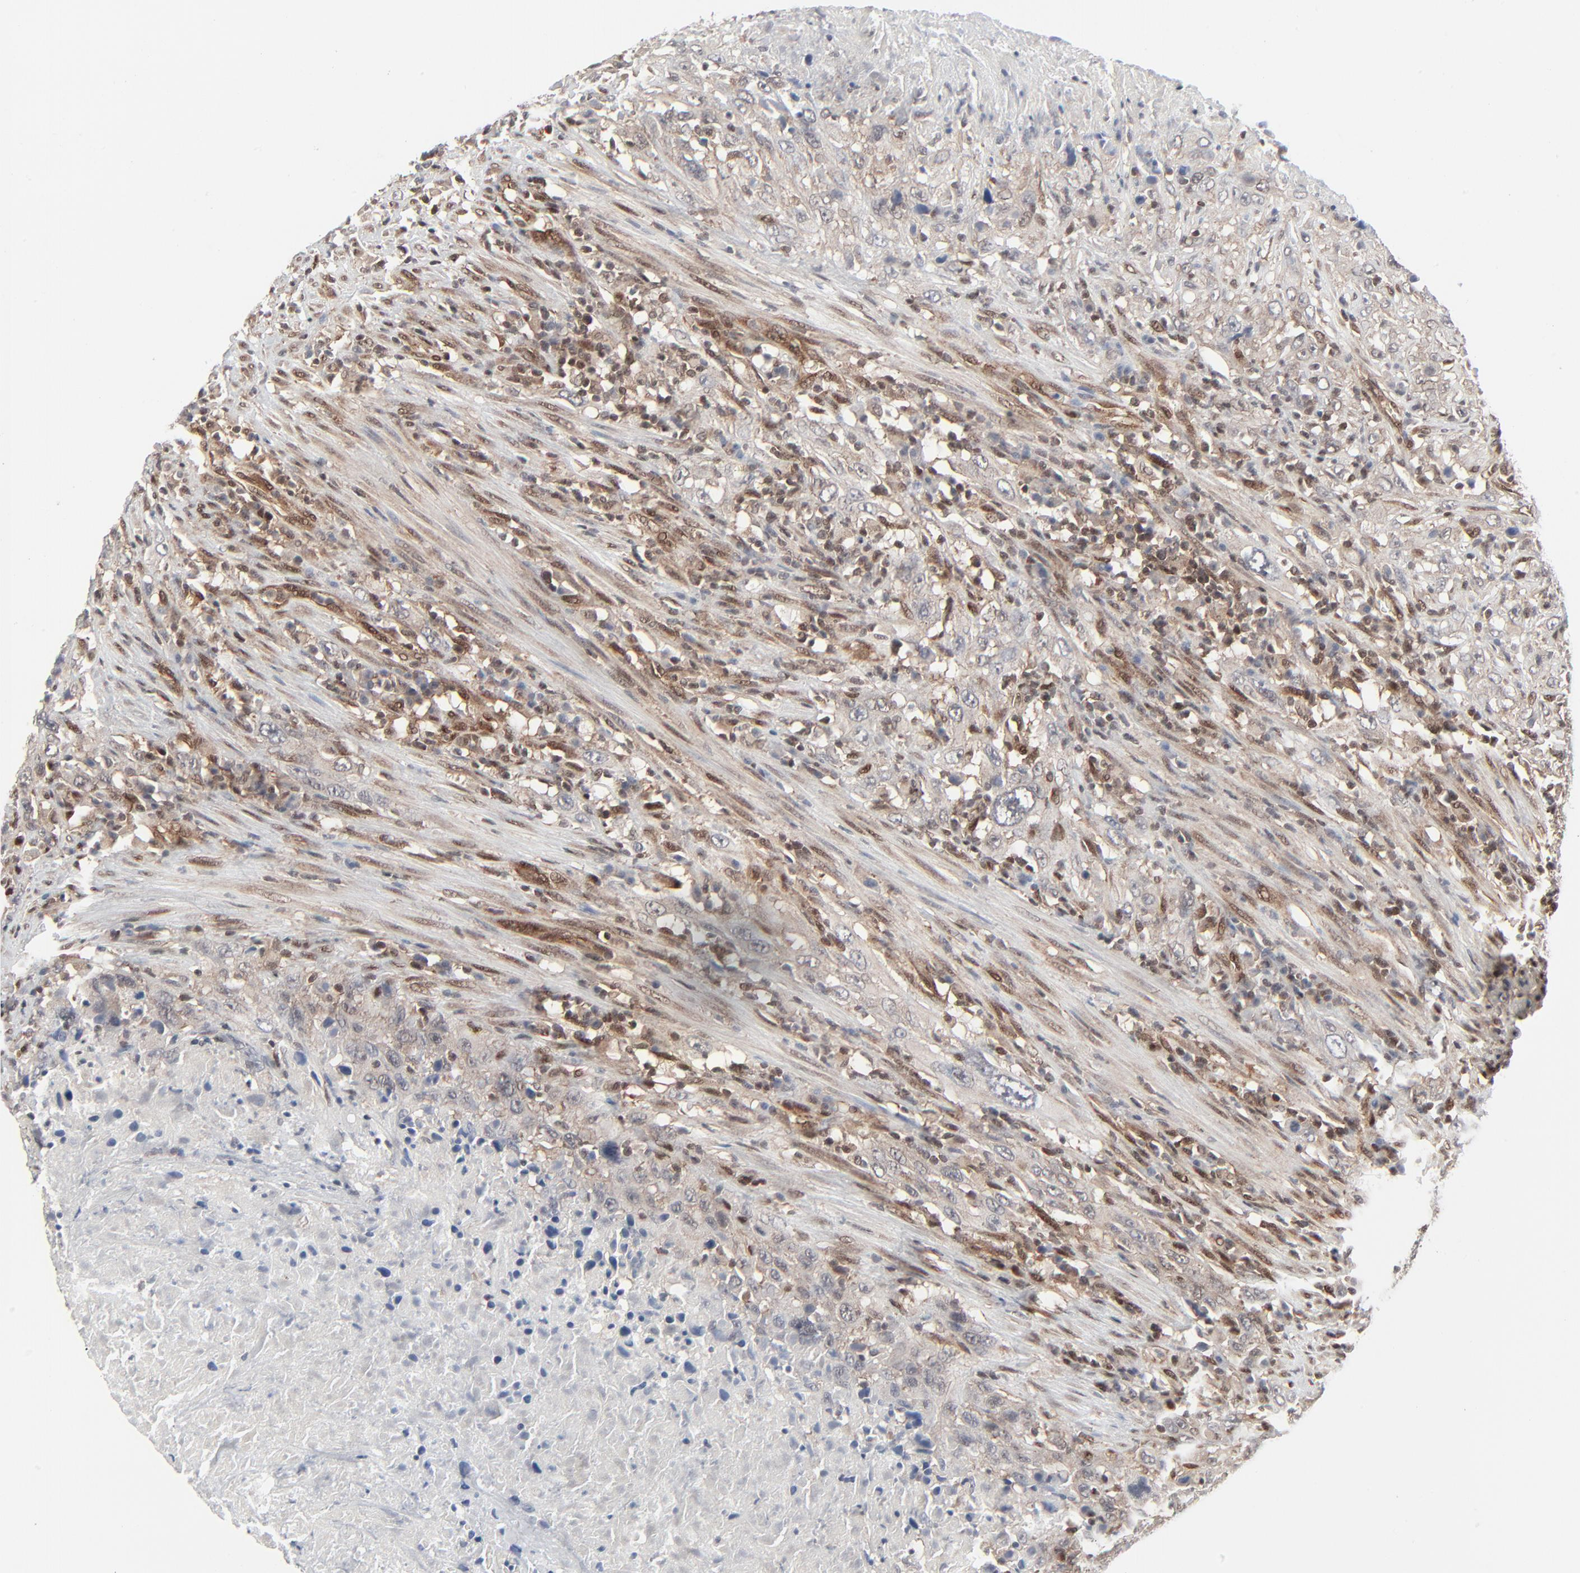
{"staining": {"intensity": "weak", "quantity": "25%-75%", "location": "cytoplasmic/membranous"}, "tissue": "urothelial cancer", "cell_type": "Tumor cells", "image_type": "cancer", "snomed": [{"axis": "morphology", "description": "Urothelial carcinoma, High grade"}, {"axis": "topography", "description": "Urinary bladder"}], "caption": "Weak cytoplasmic/membranous expression is present in approximately 25%-75% of tumor cells in urothelial cancer.", "gene": "AKT1", "patient": {"sex": "male", "age": 61}}